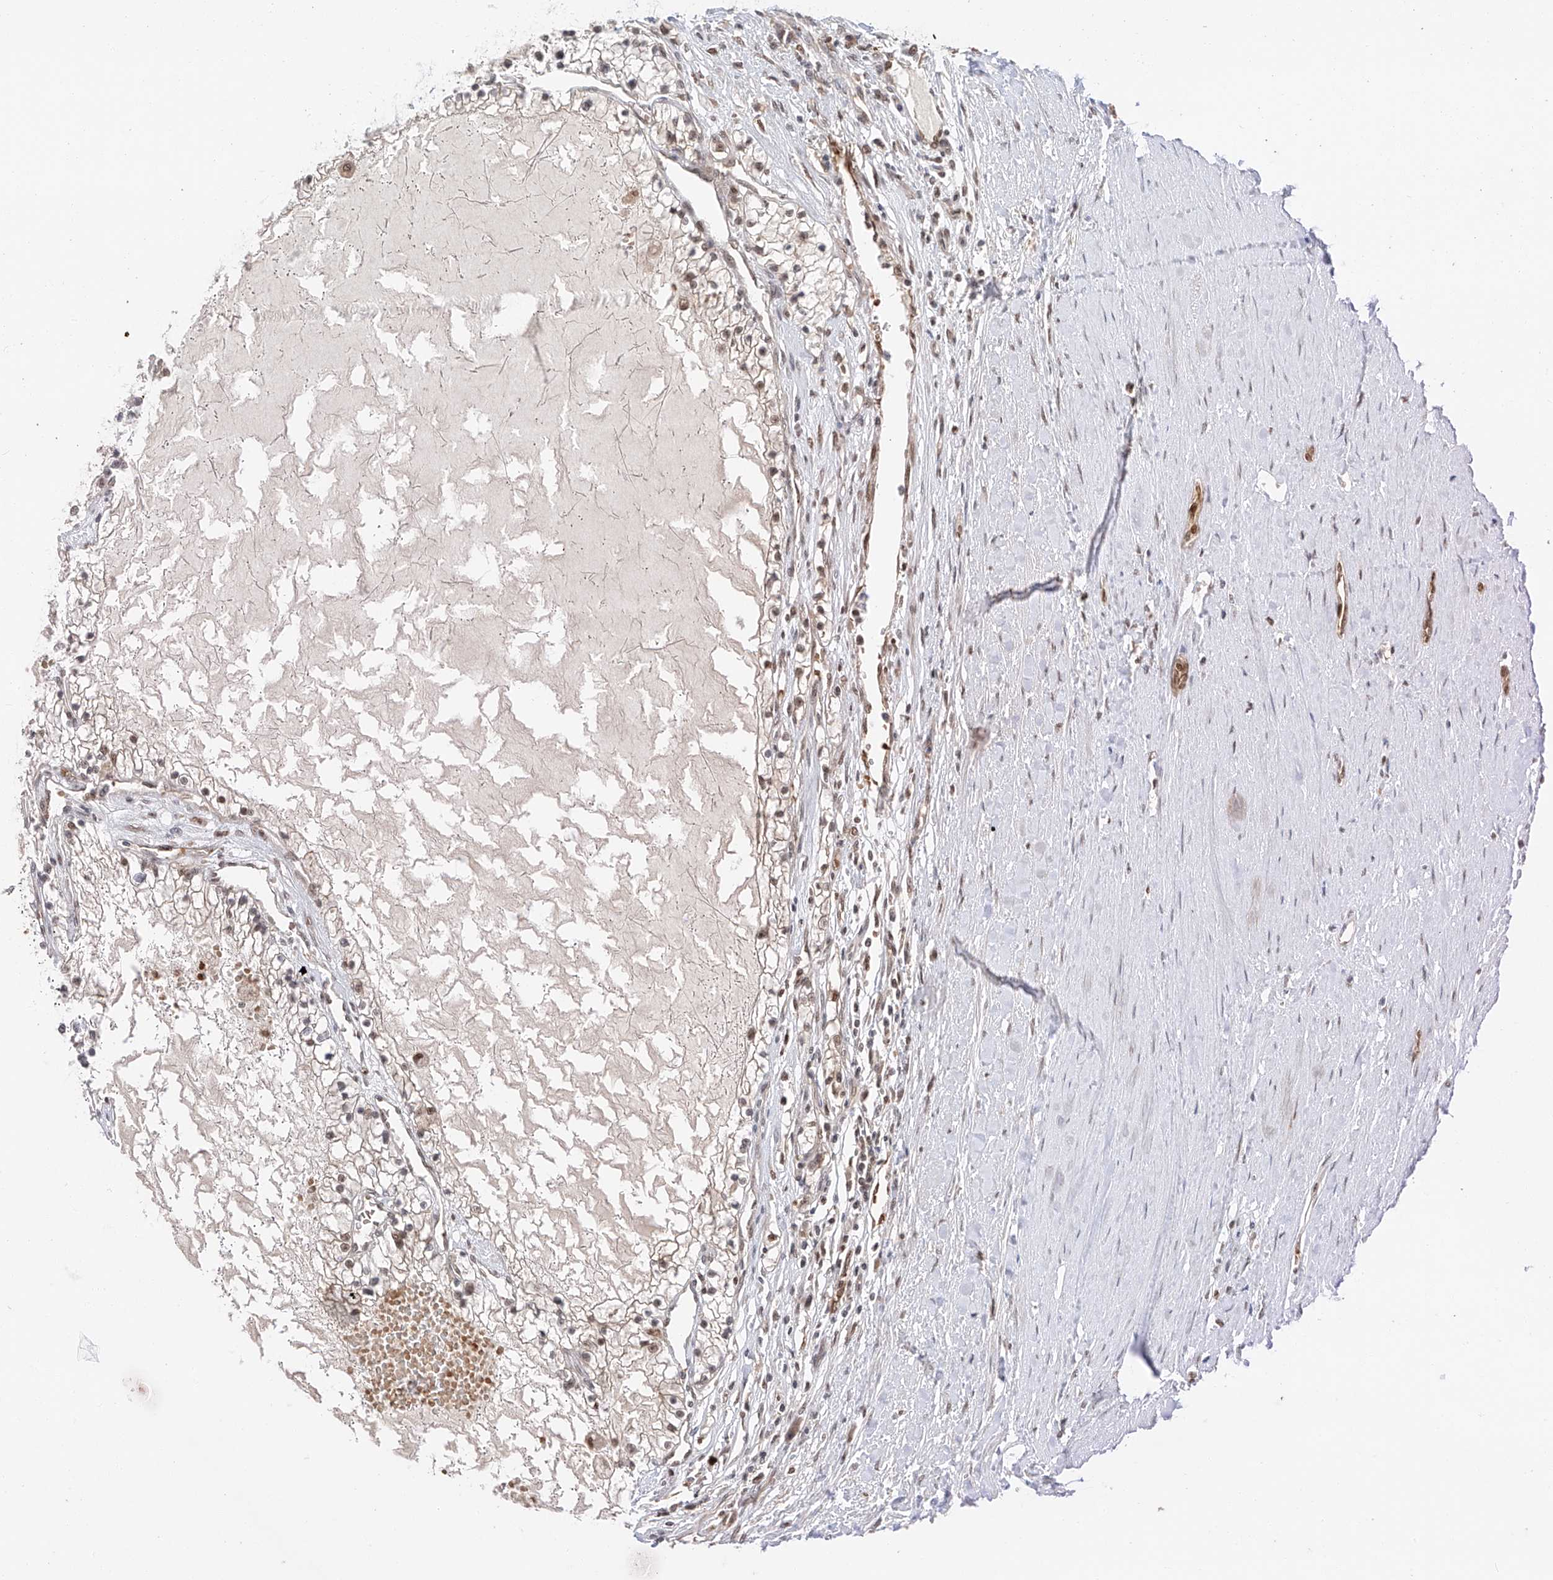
{"staining": {"intensity": "moderate", "quantity": "<25%", "location": "nuclear"}, "tissue": "renal cancer", "cell_type": "Tumor cells", "image_type": "cancer", "snomed": [{"axis": "morphology", "description": "Normal tissue, NOS"}, {"axis": "morphology", "description": "Adenocarcinoma, NOS"}, {"axis": "topography", "description": "Kidney"}], "caption": "IHC of human renal cancer (adenocarcinoma) reveals low levels of moderate nuclear staining in about <25% of tumor cells.", "gene": "POGK", "patient": {"sex": "male", "age": 68}}